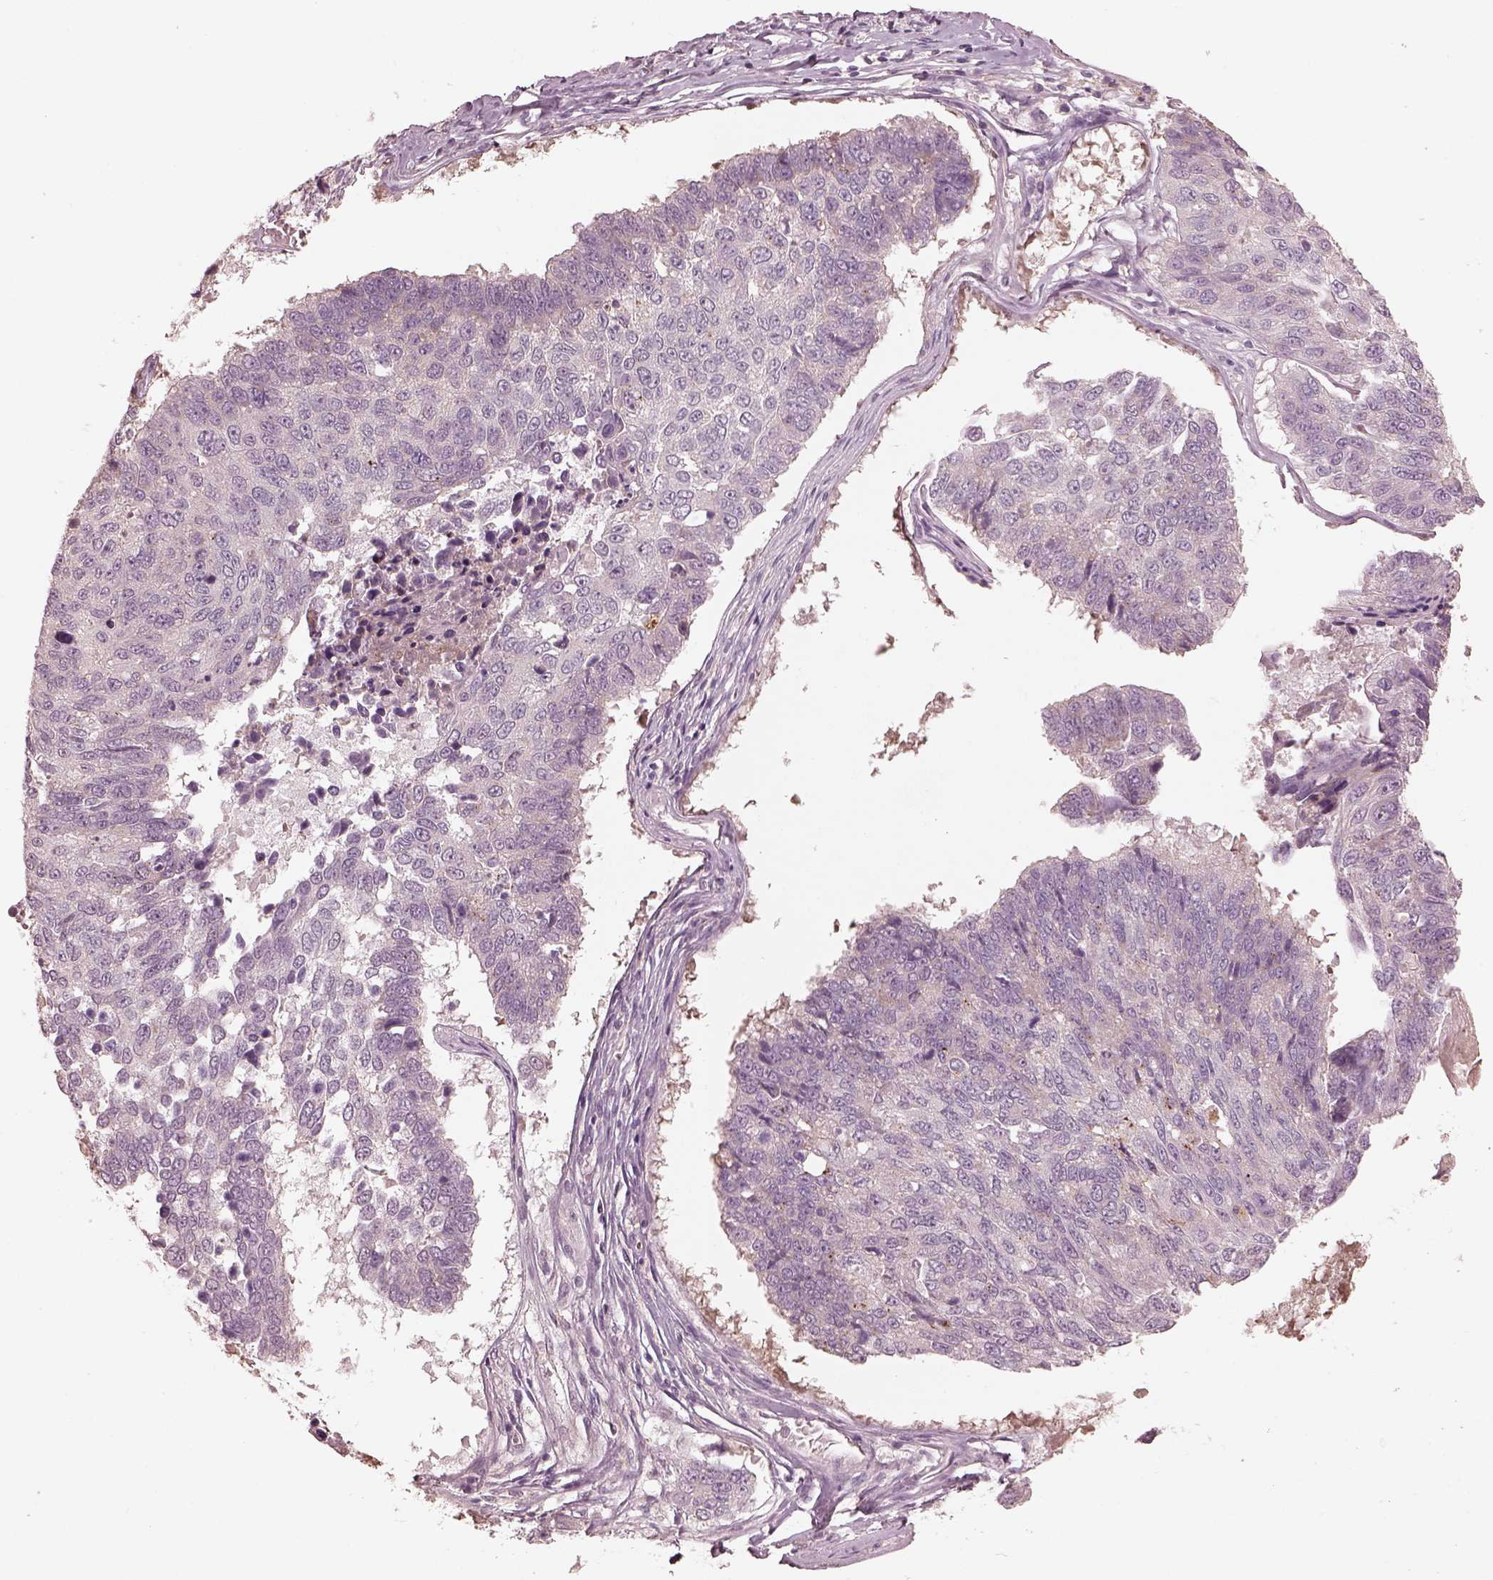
{"staining": {"intensity": "negative", "quantity": "none", "location": "none"}, "tissue": "lung cancer", "cell_type": "Tumor cells", "image_type": "cancer", "snomed": [{"axis": "morphology", "description": "Squamous cell carcinoma, NOS"}, {"axis": "topography", "description": "Lung"}], "caption": "DAB (3,3'-diaminobenzidine) immunohistochemical staining of lung cancer demonstrates no significant positivity in tumor cells.", "gene": "VWA5B1", "patient": {"sex": "male", "age": 73}}